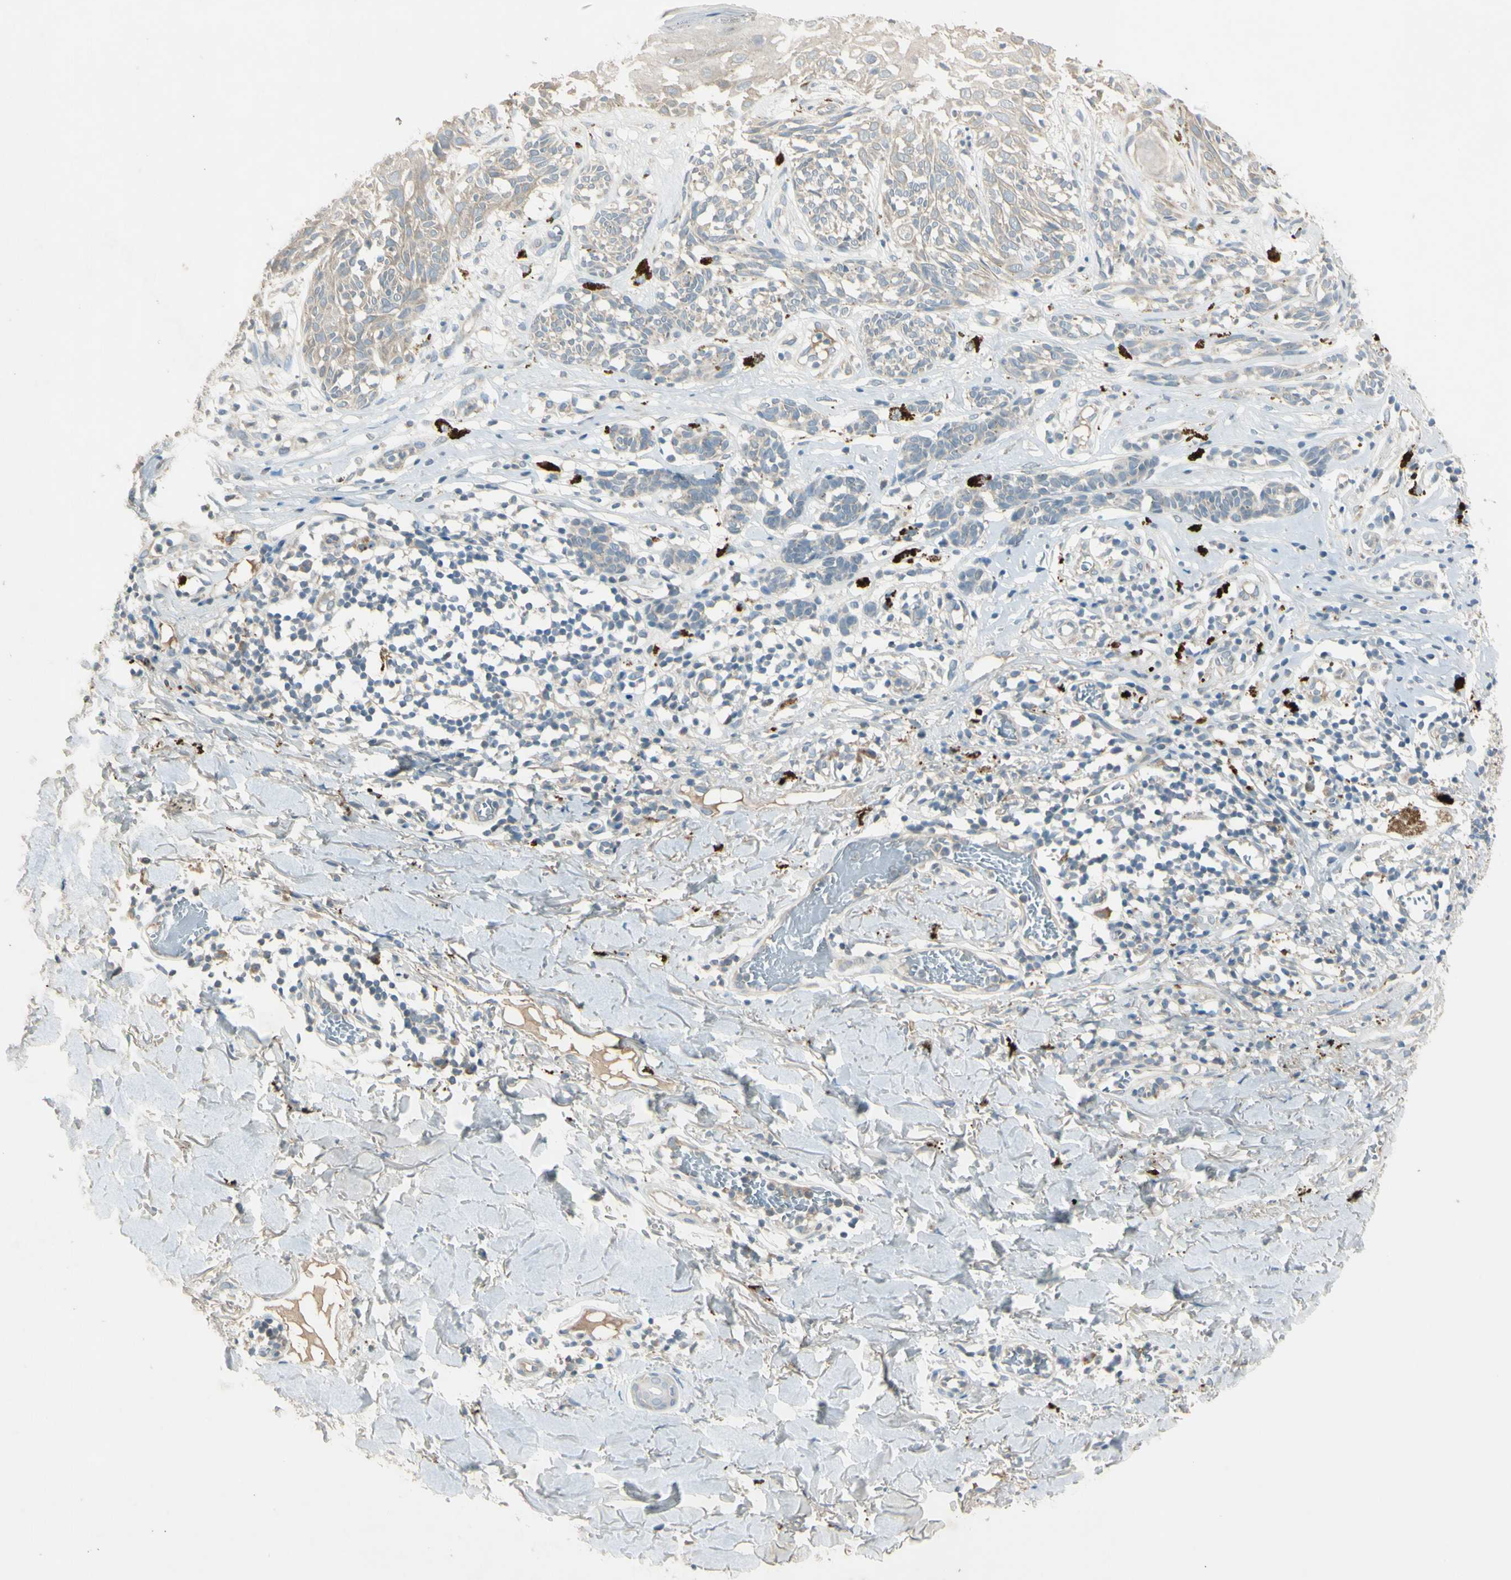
{"staining": {"intensity": "negative", "quantity": "none", "location": "none"}, "tissue": "melanoma", "cell_type": "Tumor cells", "image_type": "cancer", "snomed": [{"axis": "morphology", "description": "Malignant melanoma, NOS"}, {"axis": "topography", "description": "Skin"}], "caption": "Tumor cells are negative for brown protein staining in melanoma.", "gene": "AATK", "patient": {"sex": "male", "age": 64}}